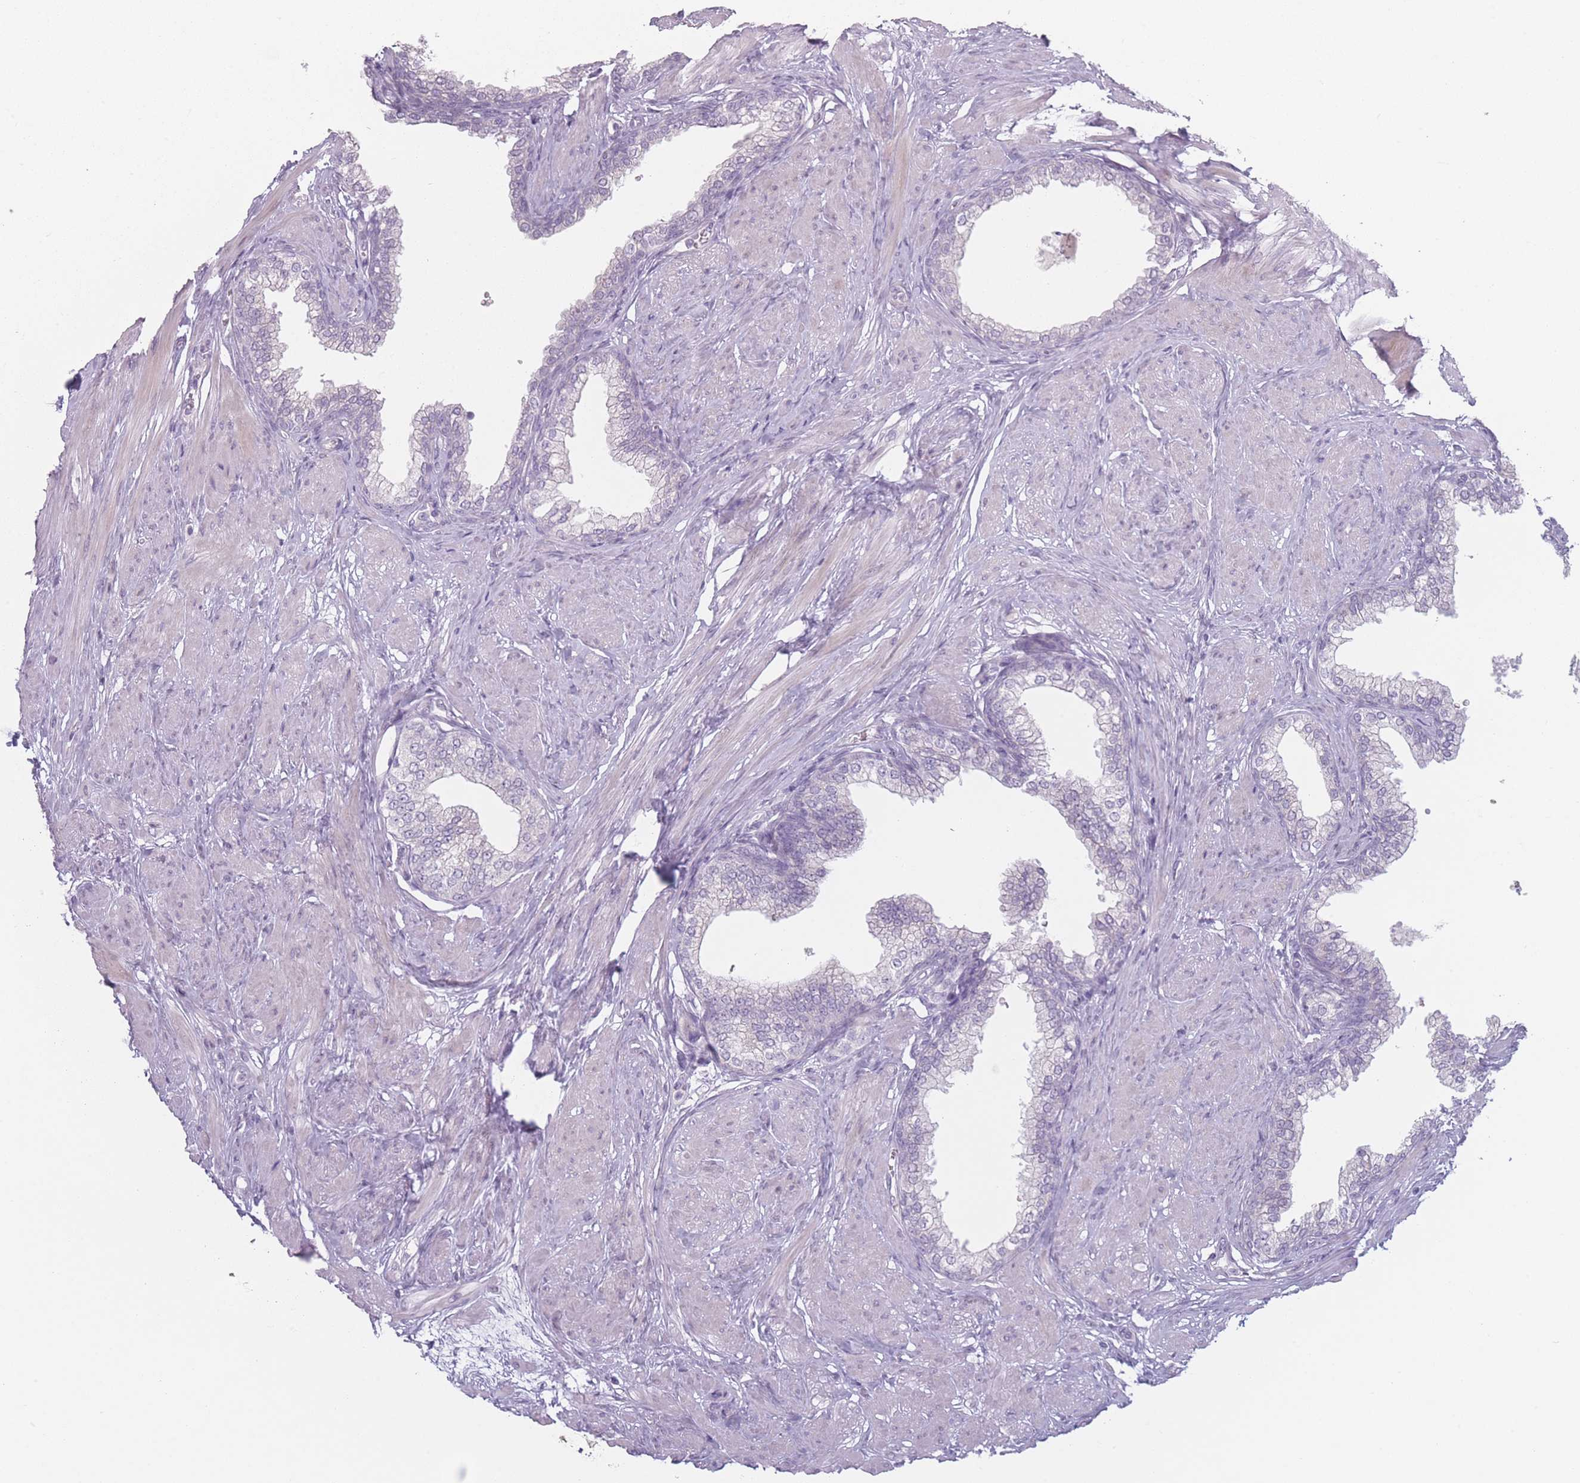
{"staining": {"intensity": "negative", "quantity": "none", "location": "none"}, "tissue": "prostate", "cell_type": "Glandular cells", "image_type": "normal", "snomed": [{"axis": "morphology", "description": "Normal tissue, NOS"}, {"axis": "morphology", "description": "Urothelial carcinoma, Low grade"}, {"axis": "topography", "description": "Urinary bladder"}, {"axis": "topography", "description": "Prostate"}], "caption": "Prostate stained for a protein using IHC demonstrates no expression glandular cells.", "gene": "RASL10B", "patient": {"sex": "male", "age": 60}}